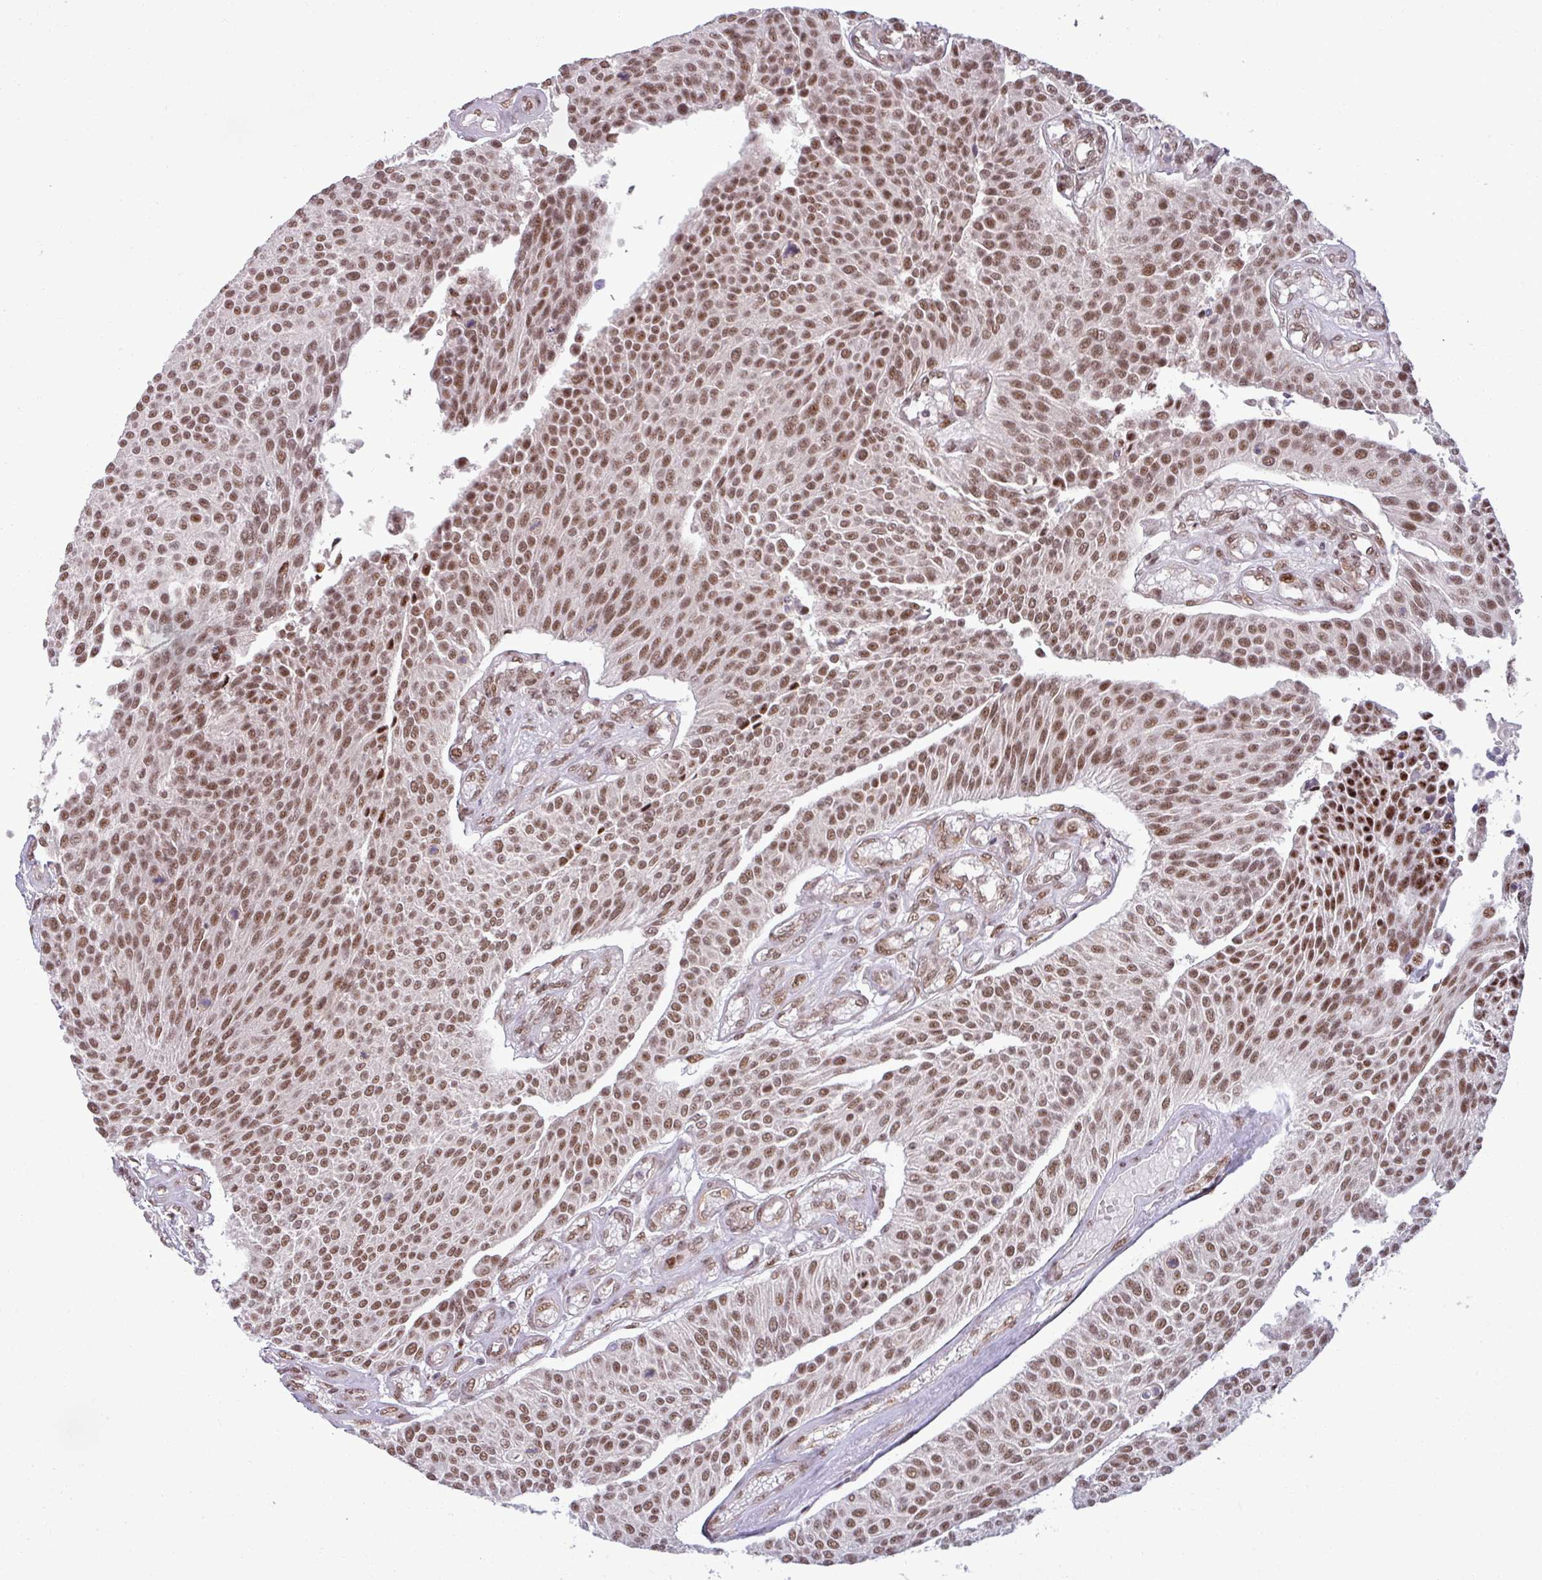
{"staining": {"intensity": "moderate", "quantity": ">75%", "location": "nuclear"}, "tissue": "urothelial cancer", "cell_type": "Tumor cells", "image_type": "cancer", "snomed": [{"axis": "morphology", "description": "Urothelial carcinoma, NOS"}, {"axis": "topography", "description": "Urinary bladder"}], "caption": "High-magnification brightfield microscopy of transitional cell carcinoma stained with DAB (3,3'-diaminobenzidine) (brown) and counterstained with hematoxylin (blue). tumor cells exhibit moderate nuclear staining is identified in approximately>75% of cells.", "gene": "PTPN20", "patient": {"sex": "male", "age": 55}}